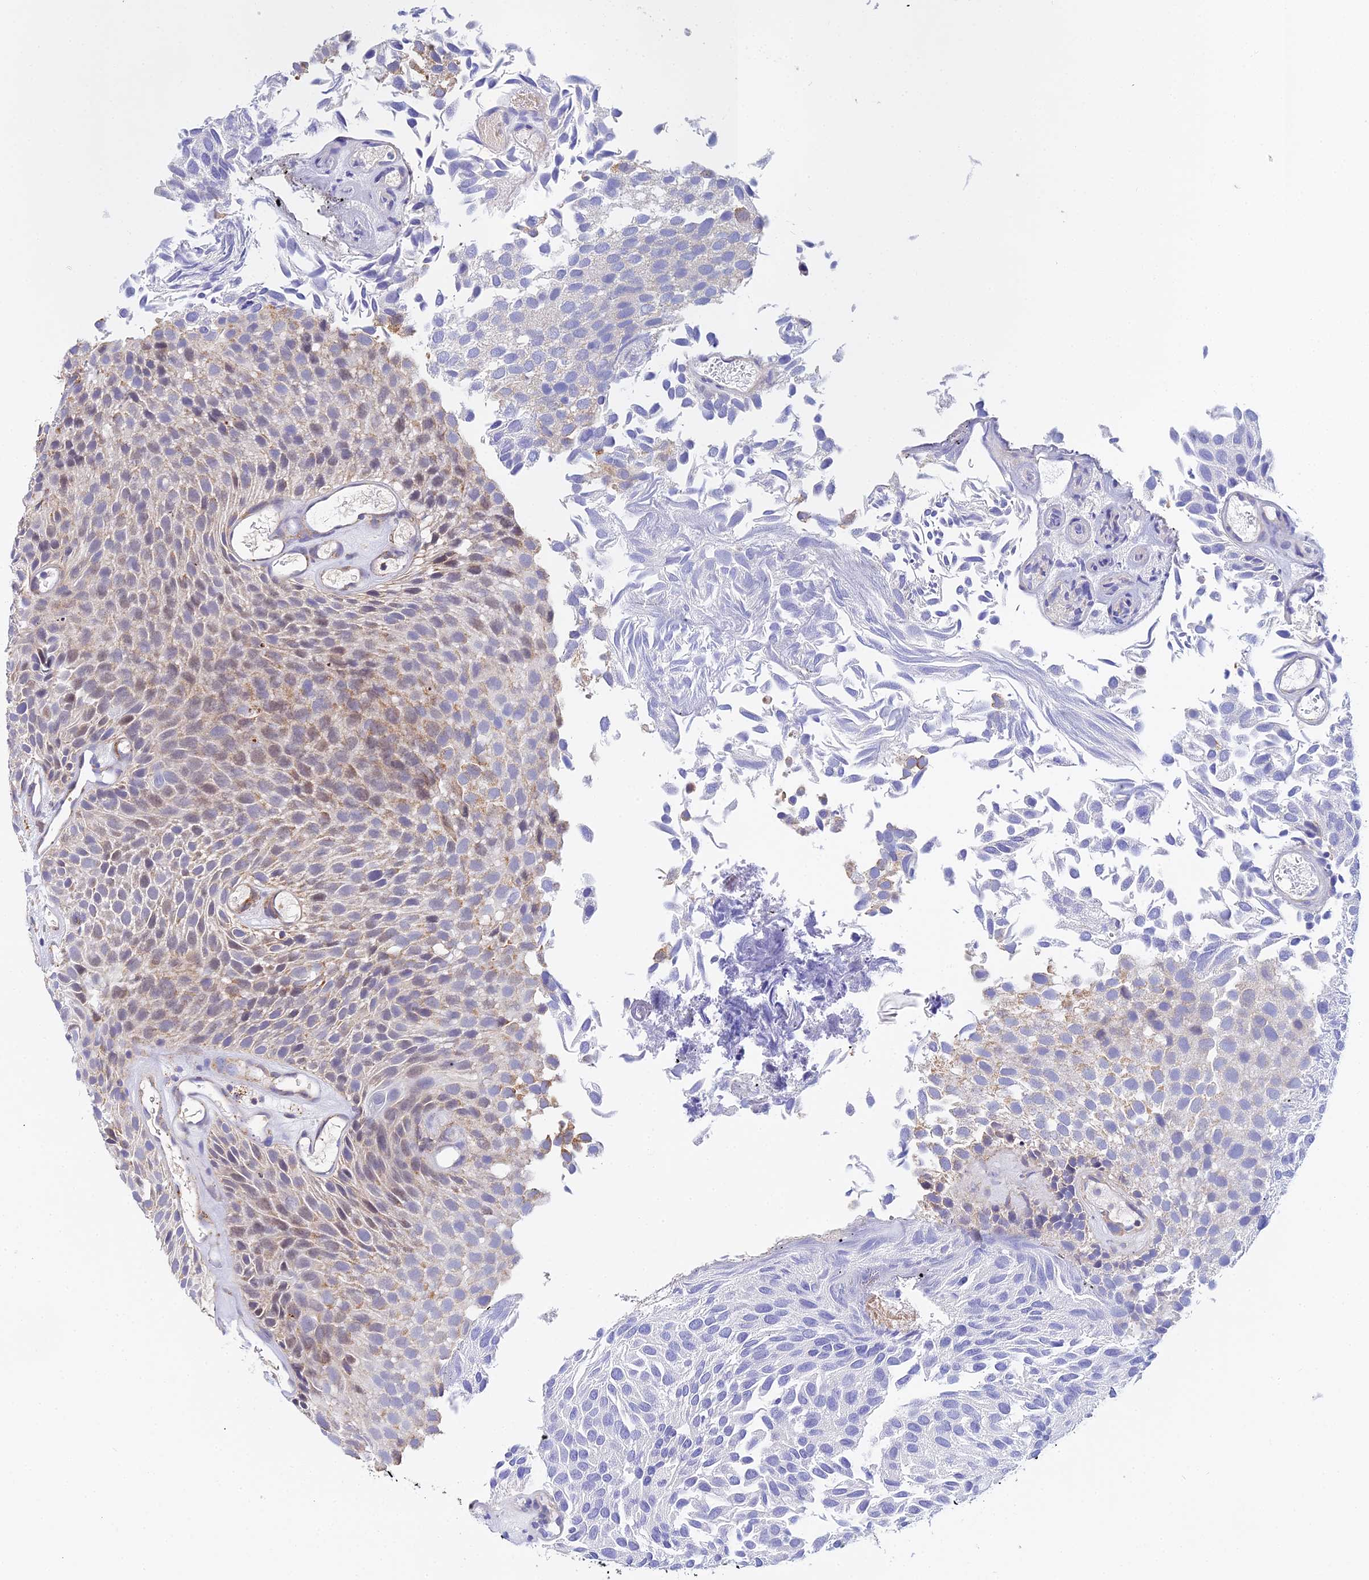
{"staining": {"intensity": "weak", "quantity": "25%-75%", "location": "cytoplasmic/membranous"}, "tissue": "urothelial cancer", "cell_type": "Tumor cells", "image_type": "cancer", "snomed": [{"axis": "morphology", "description": "Urothelial carcinoma, Low grade"}, {"axis": "topography", "description": "Urinary bladder"}], "caption": "Protein staining of urothelial cancer tissue exhibits weak cytoplasmic/membranous expression in about 25%-75% of tumor cells. Nuclei are stained in blue.", "gene": "ACOT2", "patient": {"sex": "male", "age": 89}}